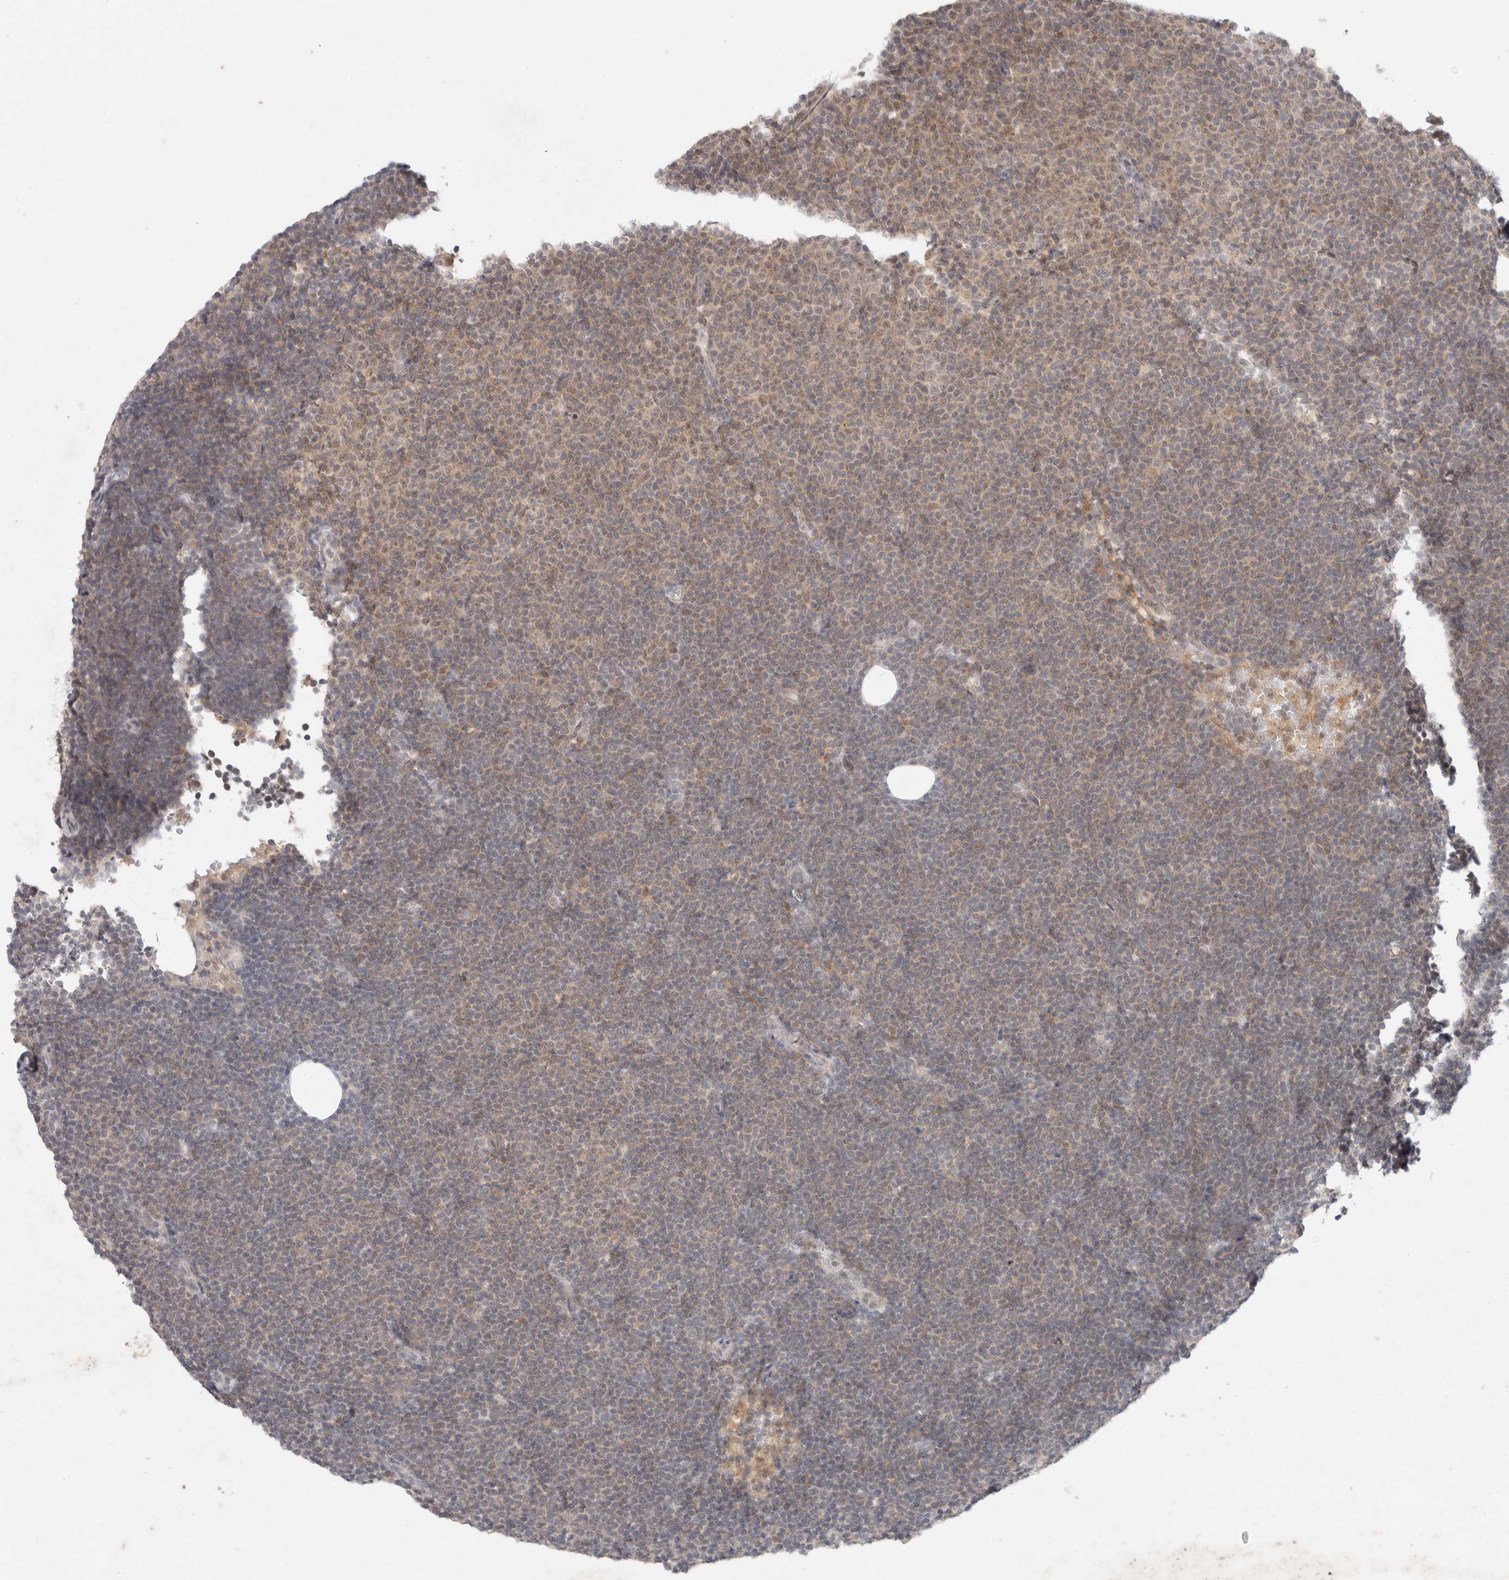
{"staining": {"intensity": "weak", "quantity": "<25%", "location": "cytoplasmic/membranous"}, "tissue": "lymphoma", "cell_type": "Tumor cells", "image_type": "cancer", "snomed": [{"axis": "morphology", "description": "Malignant lymphoma, non-Hodgkin's type, Low grade"}, {"axis": "topography", "description": "Lymph node"}], "caption": "Immunohistochemical staining of human low-grade malignant lymphoma, non-Hodgkin's type displays no significant expression in tumor cells.", "gene": "FBXO42", "patient": {"sex": "female", "age": 53}}